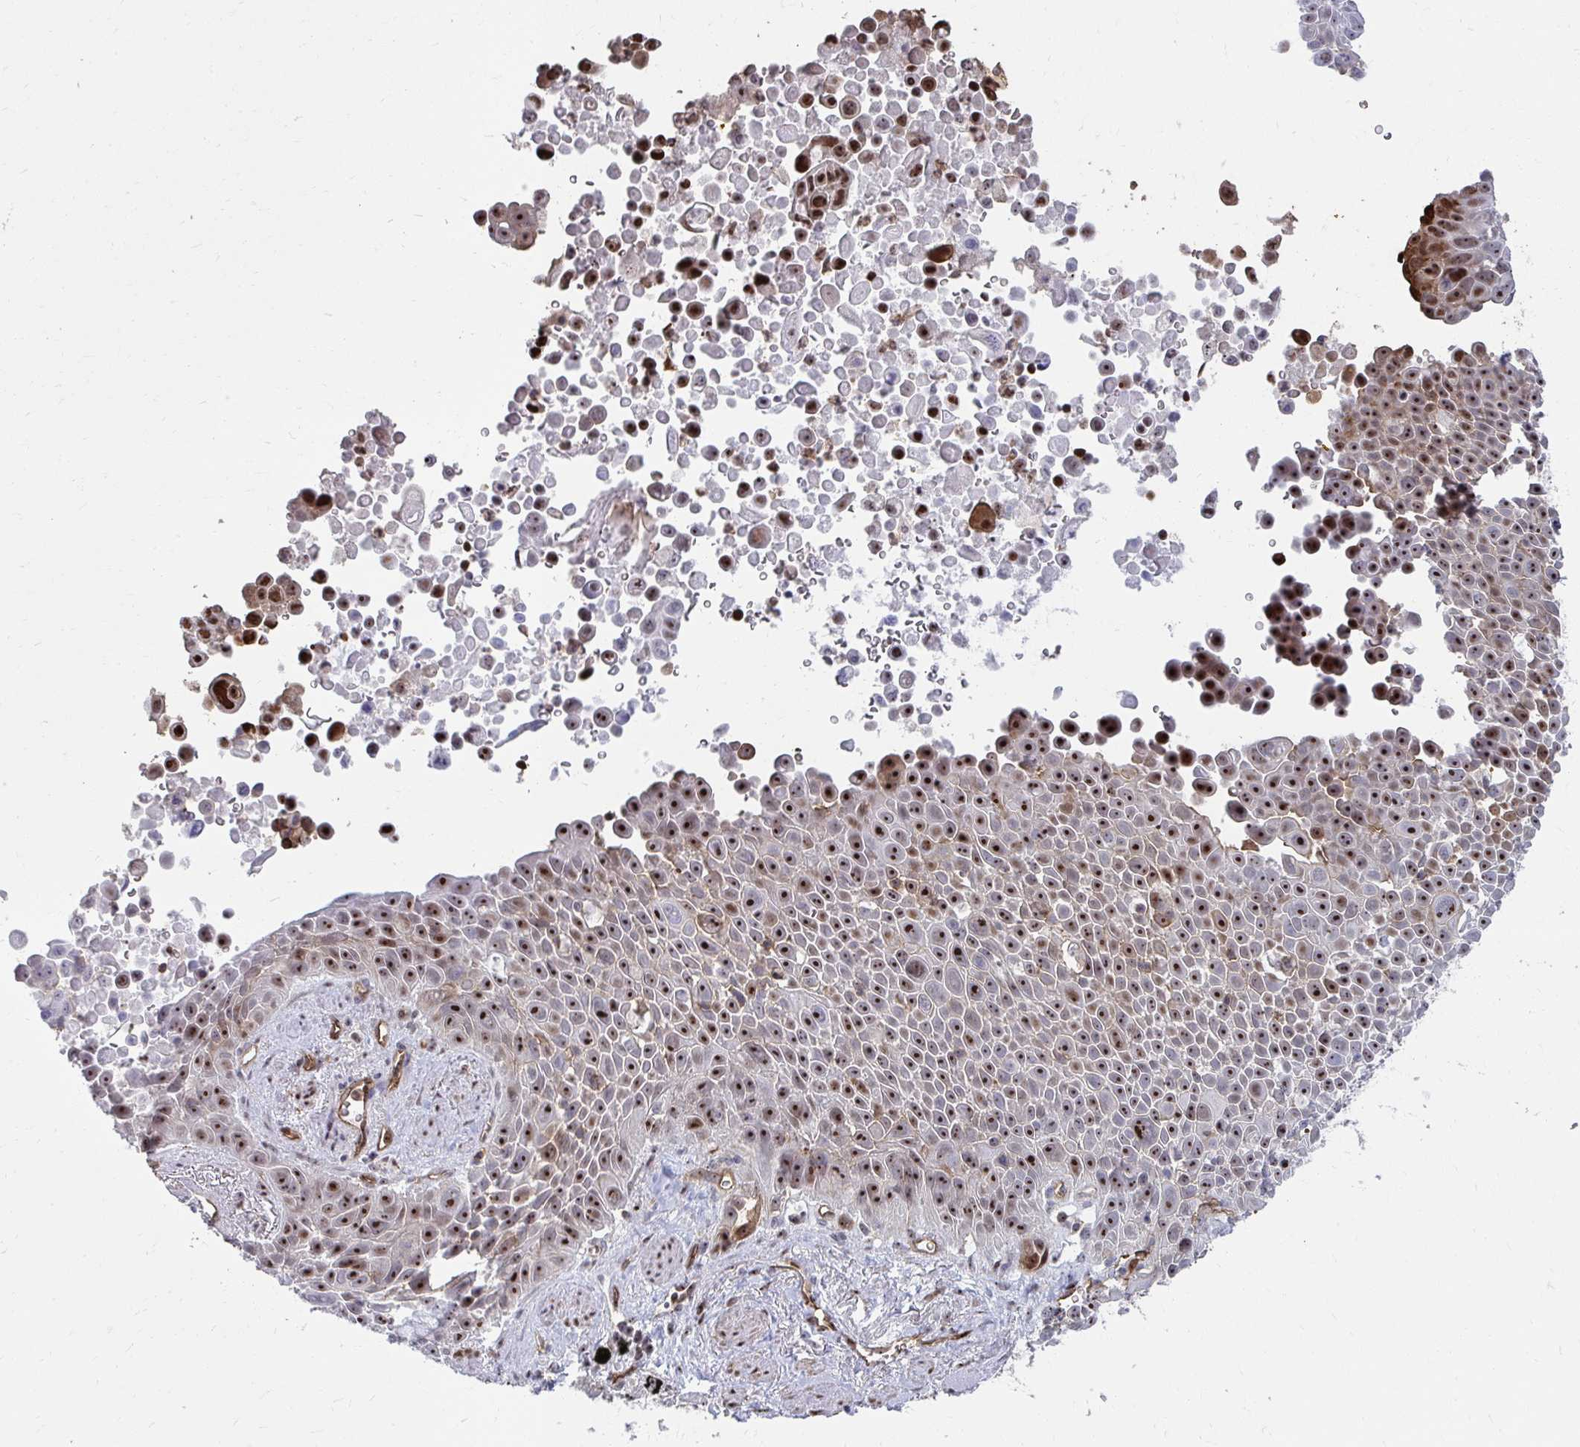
{"staining": {"intensity": "moderate", "quantity": ">75%", "location": "cytoplasmic/membranous,nuclear"}, "tissue": "lung cancer", "cell_type": "Tumor cells", "image_type": "cancer", "snomed": [{"axis": "morphology", "description": "Squamous cell carcinoma, NOS"}, {"axis": "morphology", "description": "Squamous cell carcinoma, metastatic, NOS"}, {"axis": "topography", "description": "Lymph node"}, {"axis": "topography", "description": "Lung"}], "caption": "Immunohistochemical staining of lung cancer (squamous cell carcinoma) reveals medium levels of moderate cytoplasmic/membranous and nuclear positivity in about >75% of tumor cells.", "gene": "FOXN3", "patient": {"sex": "female", "age": 62}}